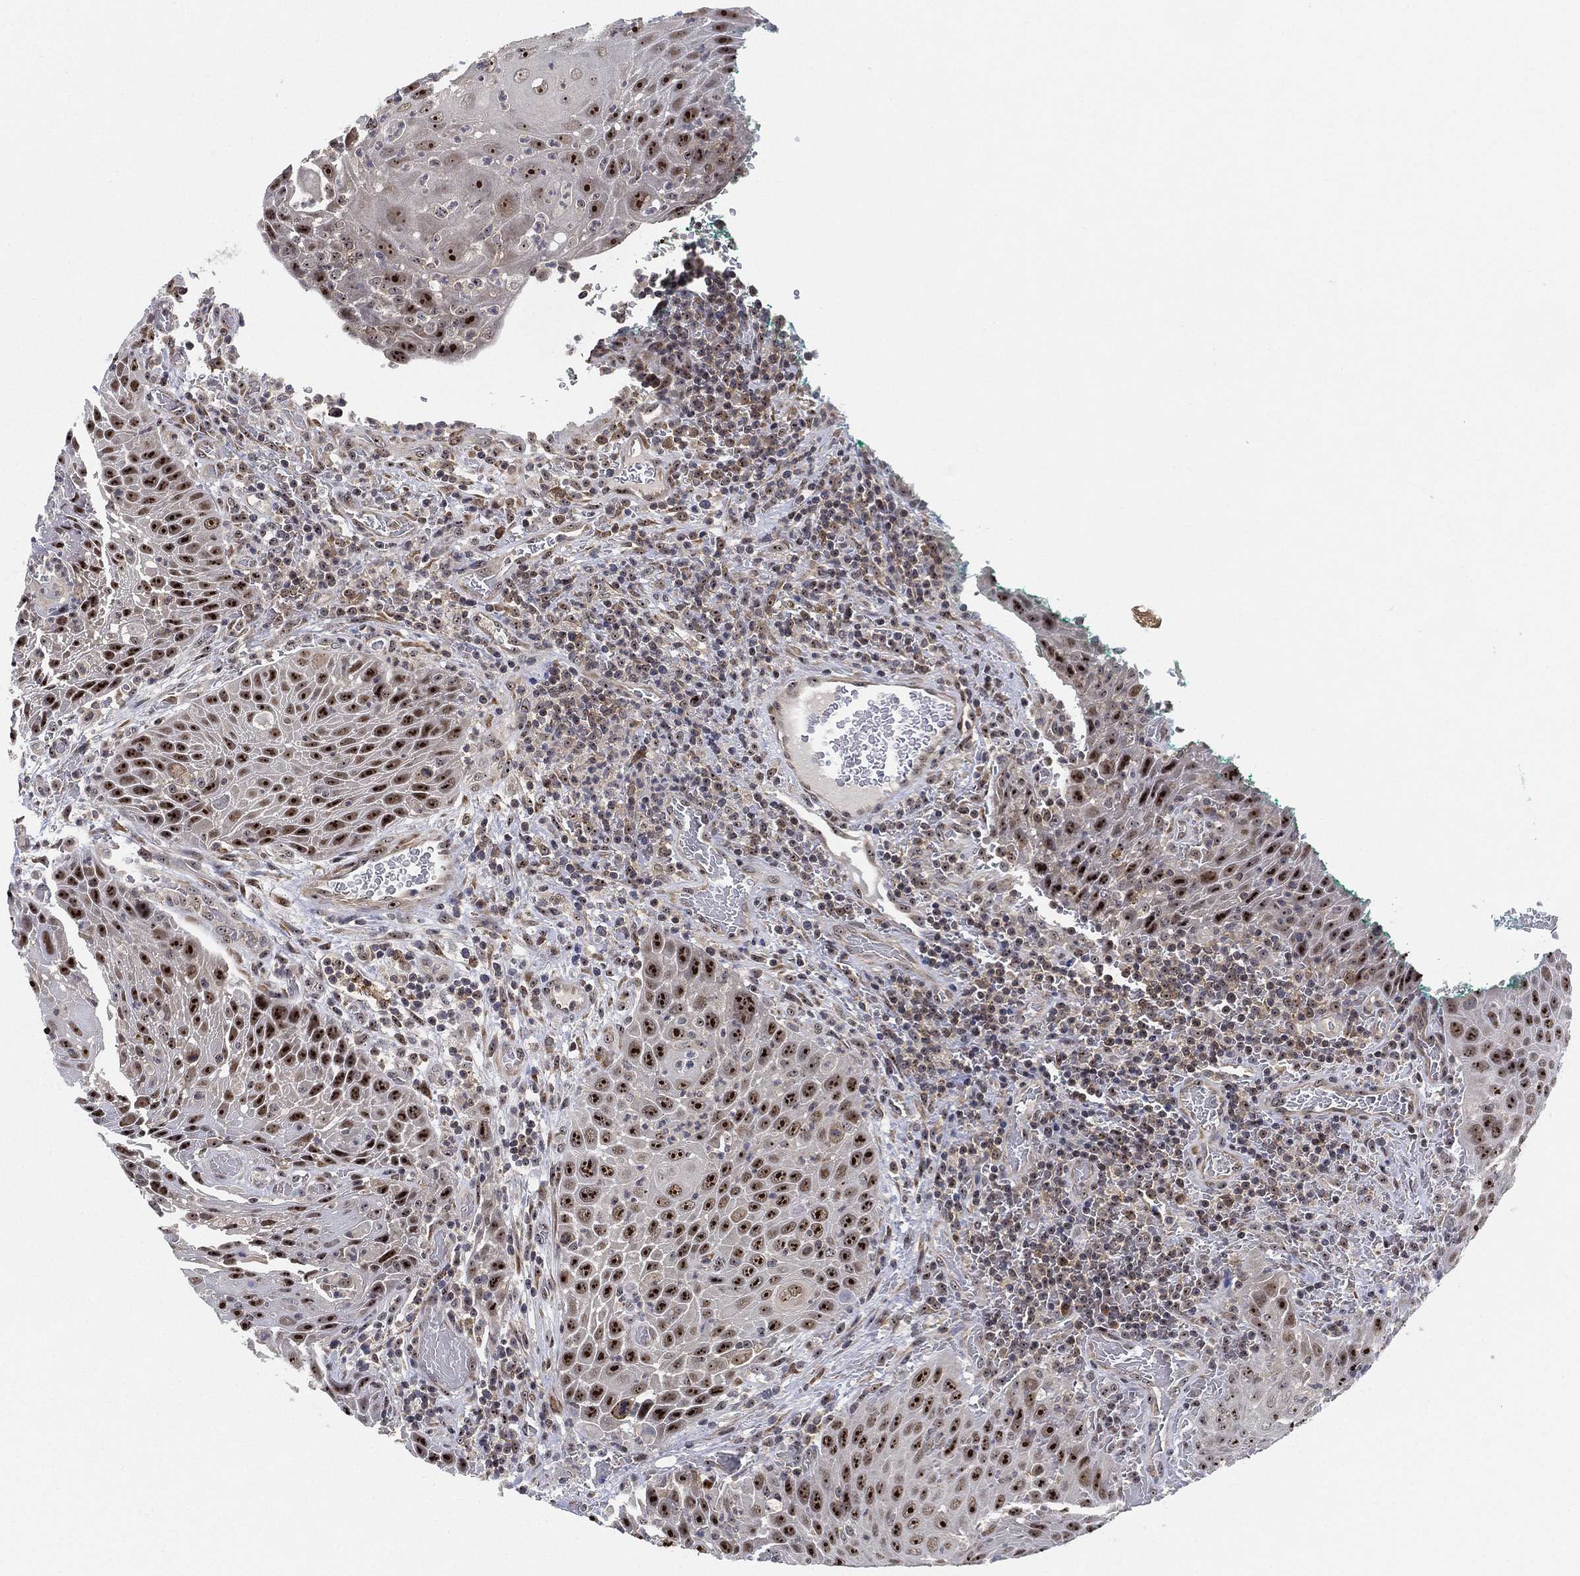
{"staining": {"intensity": "strong", "quantity": ">75%", "location": "nuclear"}, "tissue": "head and neck cancer", "cell_type": "Tumor cells", "image_type": "cancer", "snomed": [{"axis": "morphology", "description": "Squamous cell carcinoma, NOS"}, {"axis": "topography", "description": "Head-Neck"}], "caption": "Immunohistochemical staining of head and neck squamous cell carcinoma exhibits strong nuclear protein staining in about >75% of tumor cells. (DAB IHC, brown staining for protein, blue staining for nuclei).", "gene": "PPP1R16B", "patient": {"sex": "male", "age": 69}}